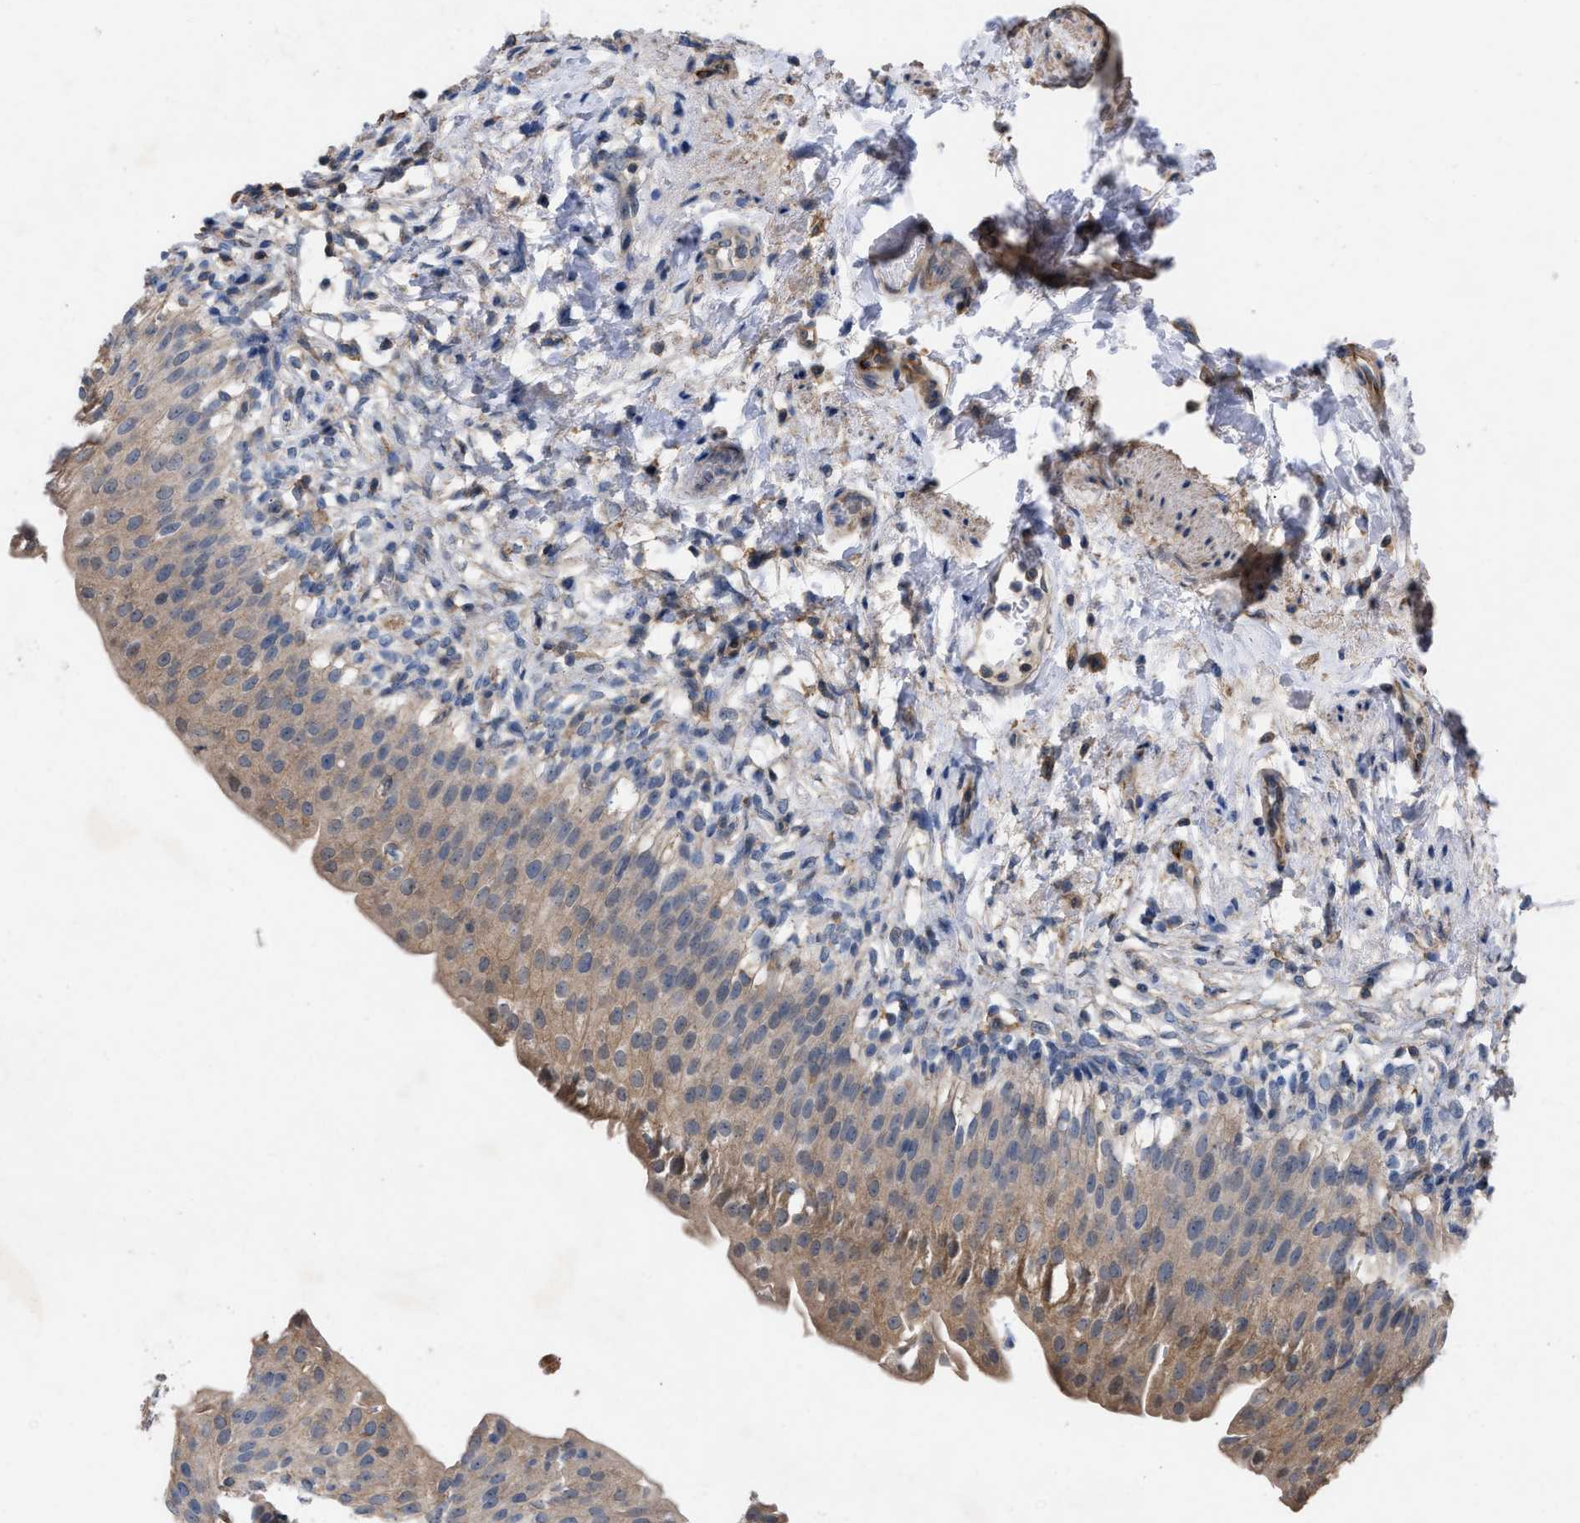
{"staining": {"intensity": "moderate", "quantity": "25%-75%", "location": "cytoplasmic/membranous"}, "tissue": "urinary bladder", "cell_type": "Urothelial cells", "image_type": "normal", "snomed": [{"axis": "morphology", "description": "Normal tissue, NOS"}, {"axis": "topography", "description": "Urinary bladder"}], "caption": "Moderate cytoplasmic/membranous protein expression is seen in approximately 25%-75% of urothelial cells in urinary bladder. The protein of interest is stained brown, and the nuclei are stained in blue (DAB (3,3'-diaminobenzidine) IHC with brightfield microscopy, high magnification).", "gene": "TMEM131", "patient": {"sex": "female", "age": 60}}